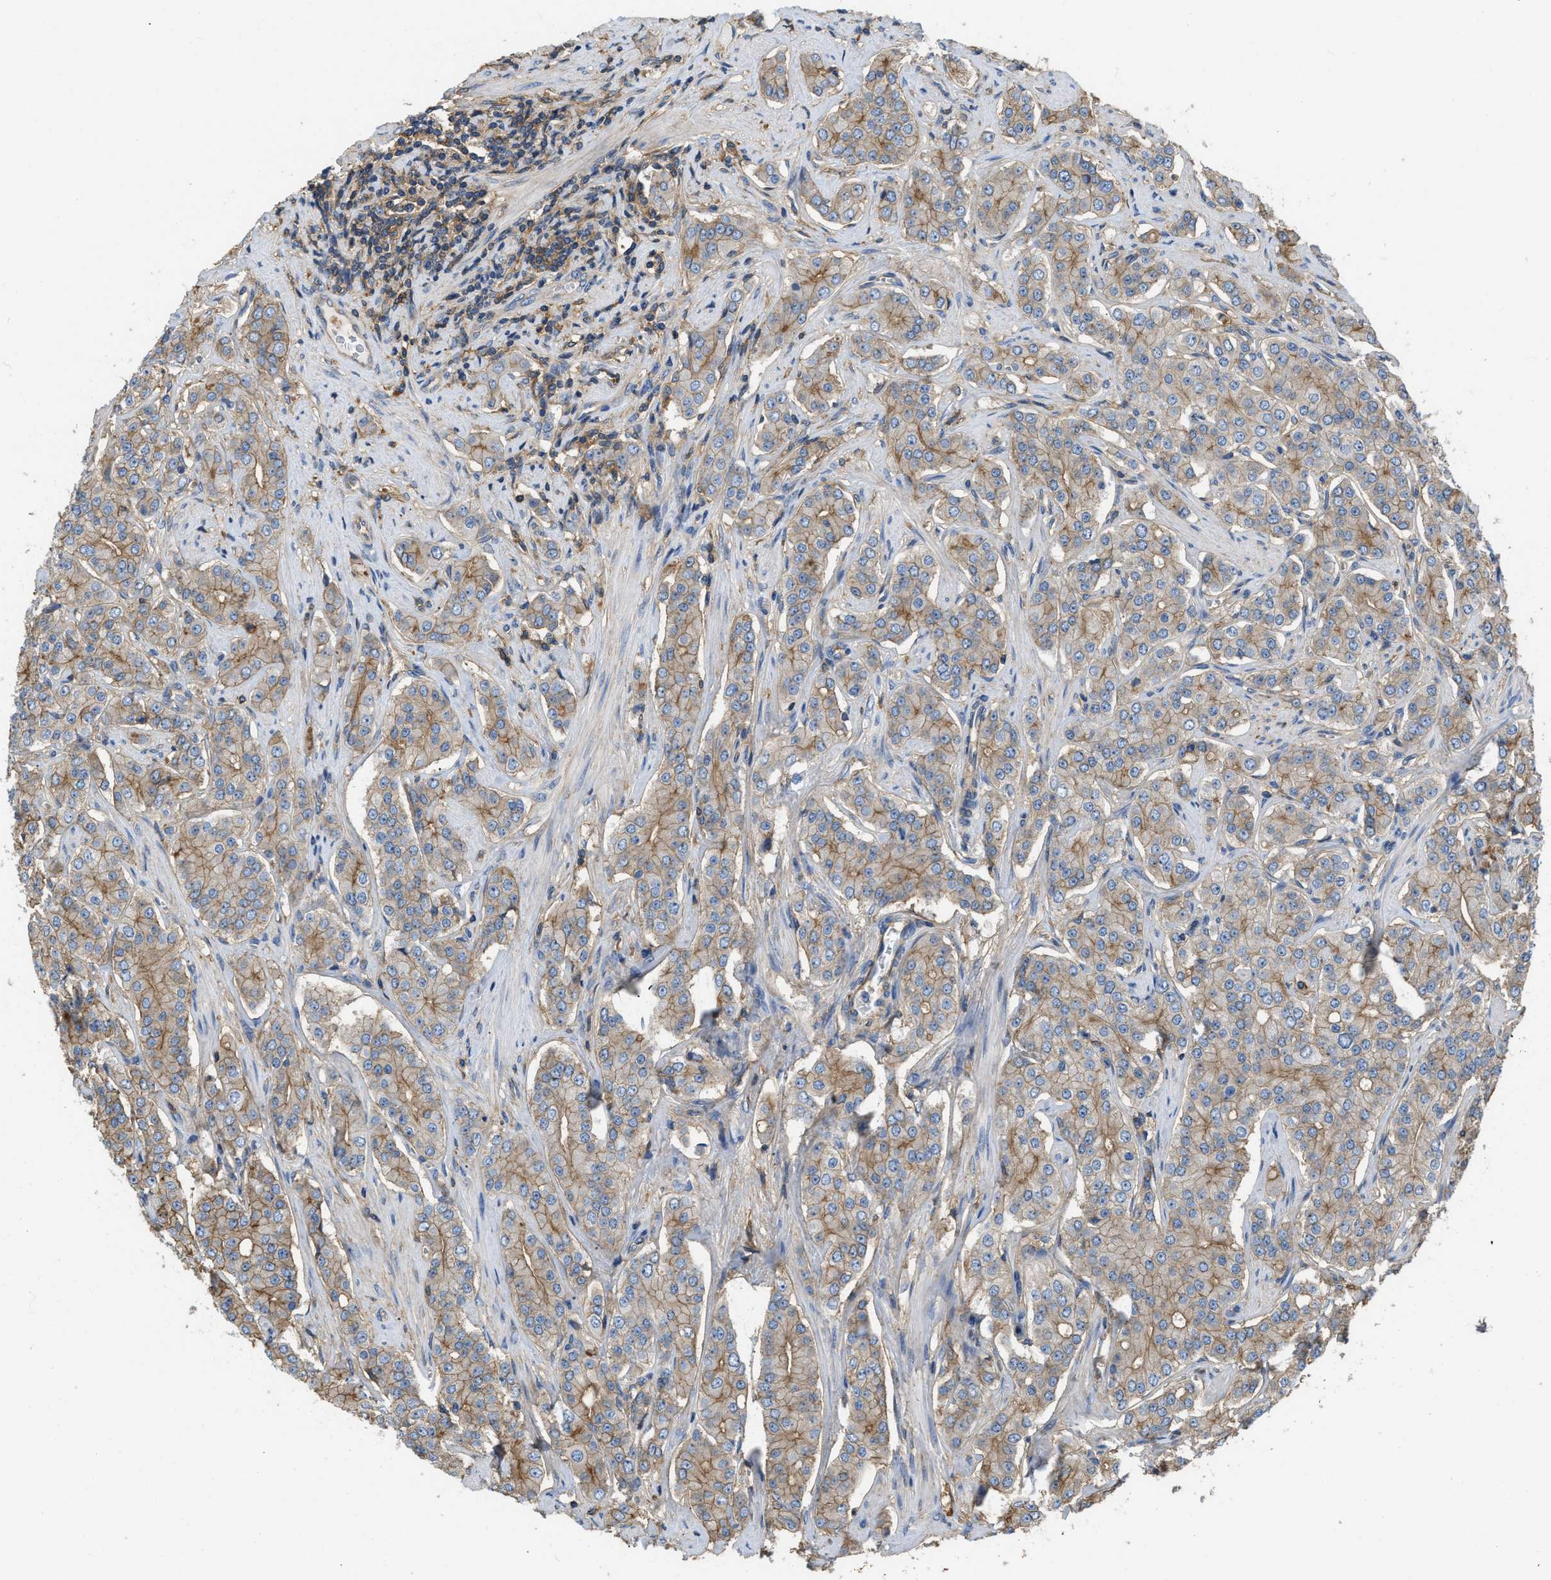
{"staining": {"intensity": "moderate", "quantity": "25%-75%", "location": "cytoplasmic/membranous"}, "tissue": "prostate cancer", "cell_type": "Tumor cells", "image_type": "cancer", "snomed": [{"axis": "morphology", "description": "Adenocarcinoma, Low grade"}, {"axis": "topography", "description": "Prostate"}], "caption": "Immunohistochemistry (DAB) staining of human prostate cancer shows moderate cytoplasmic/membranous protein staining in approximately 25%-75% of tumor cells. The staining was performed using DAB (3,3'-diaminobenzidine) to visualize the protein expression in brown, while the nuclei were stained in blue with hematoxylin (Magnification: 20x).", "gene": "GNB4", "patient": {"sex": "male", "age": 69}}